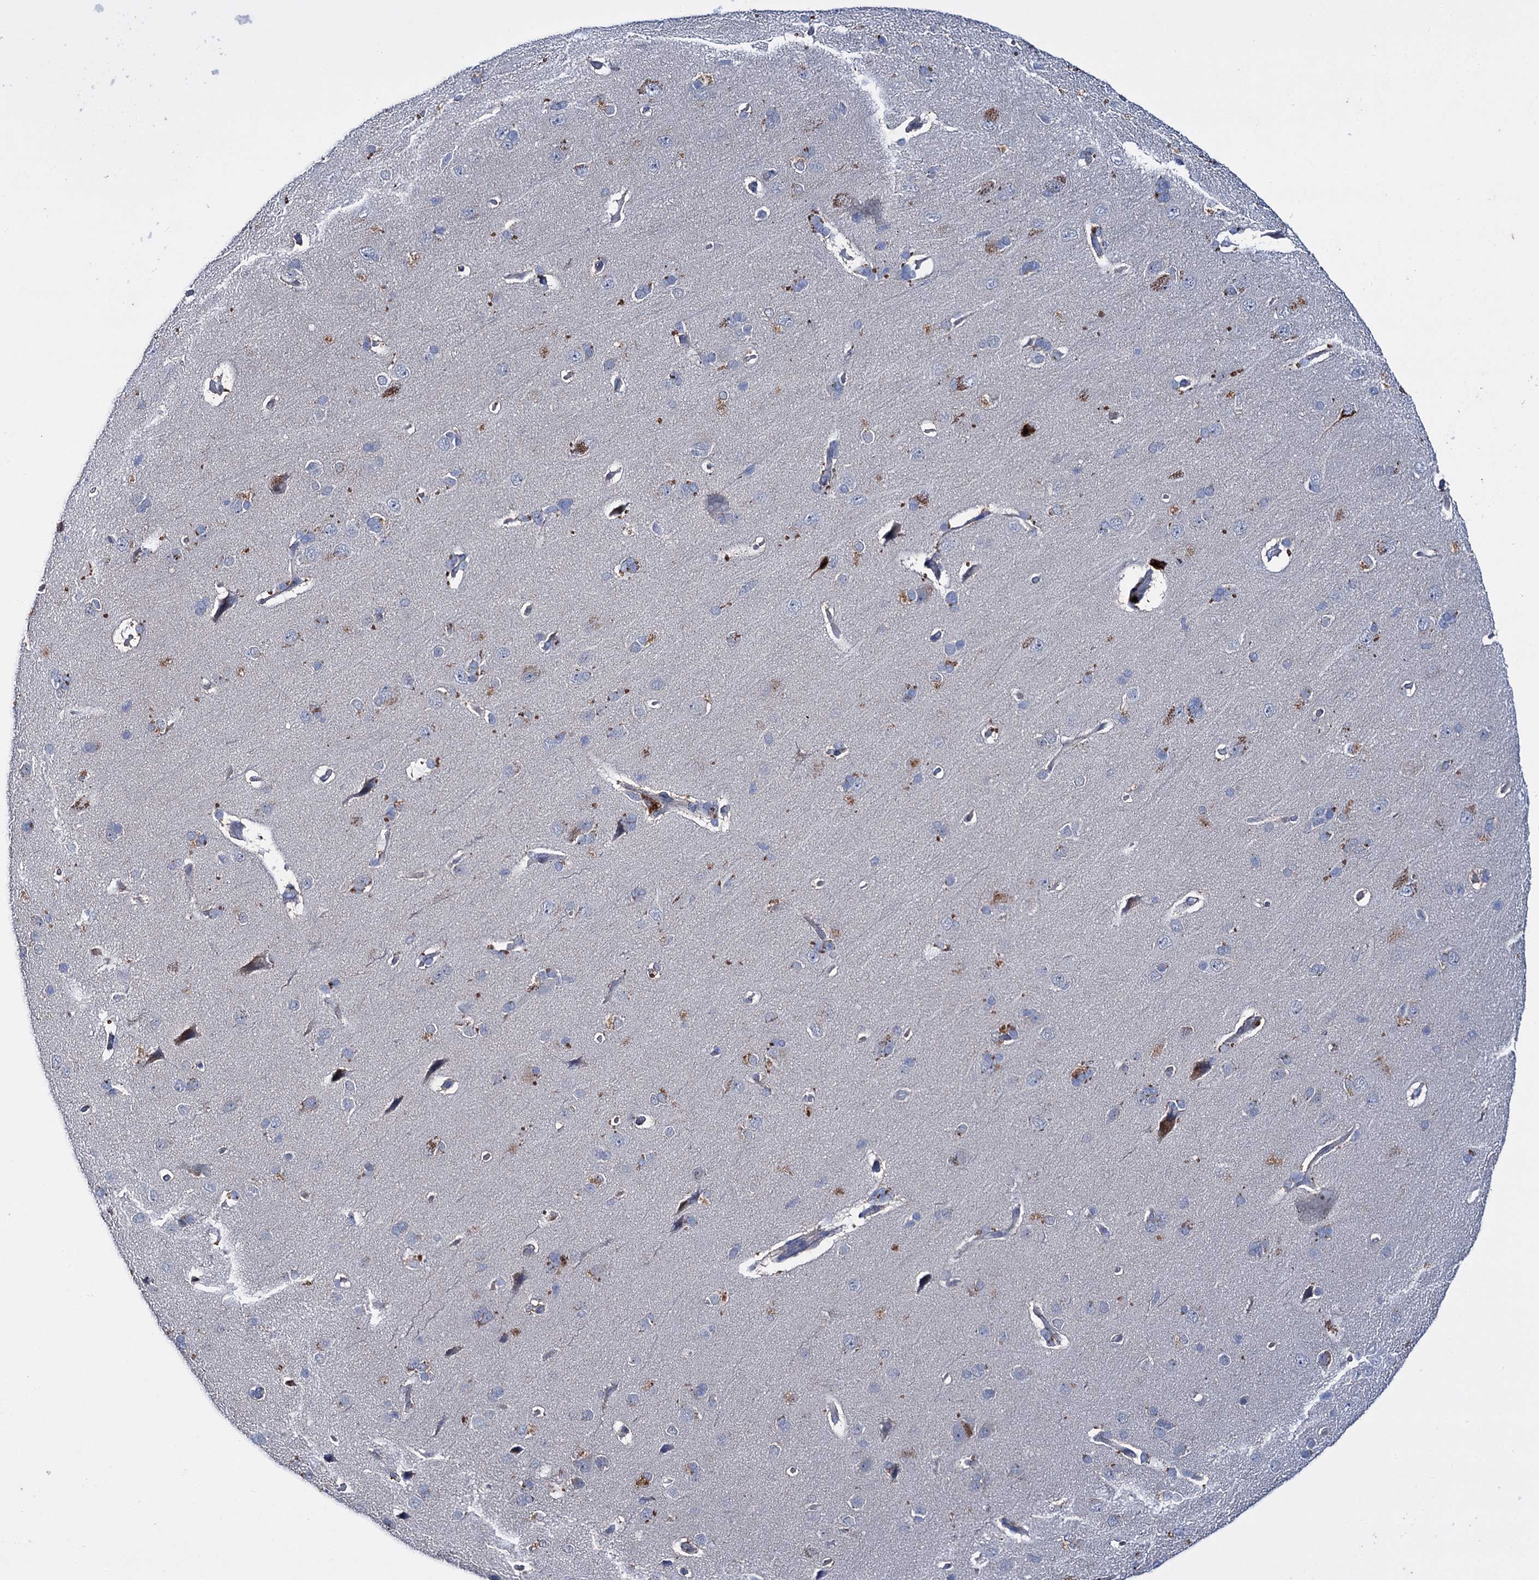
{"staining": {"intensity": "negative", "quantity": "none", "location": "none"}, "tissue": "cerebral cortex", "cell_type": "Endothelial cells", "image_type": "normal", "snomed": [{"axis": "morphology", "description": "Normal tissue, NOS"}, {"axis": "topography", "description": "Cerebral cortex"}], "caption": "This is a photomicrograph of IHC staining of normal cerebral cortex, which shows no positivity in endothelial cells.", "gene": "LYZL4", "patient": {"sex": "male", "age": 62}}